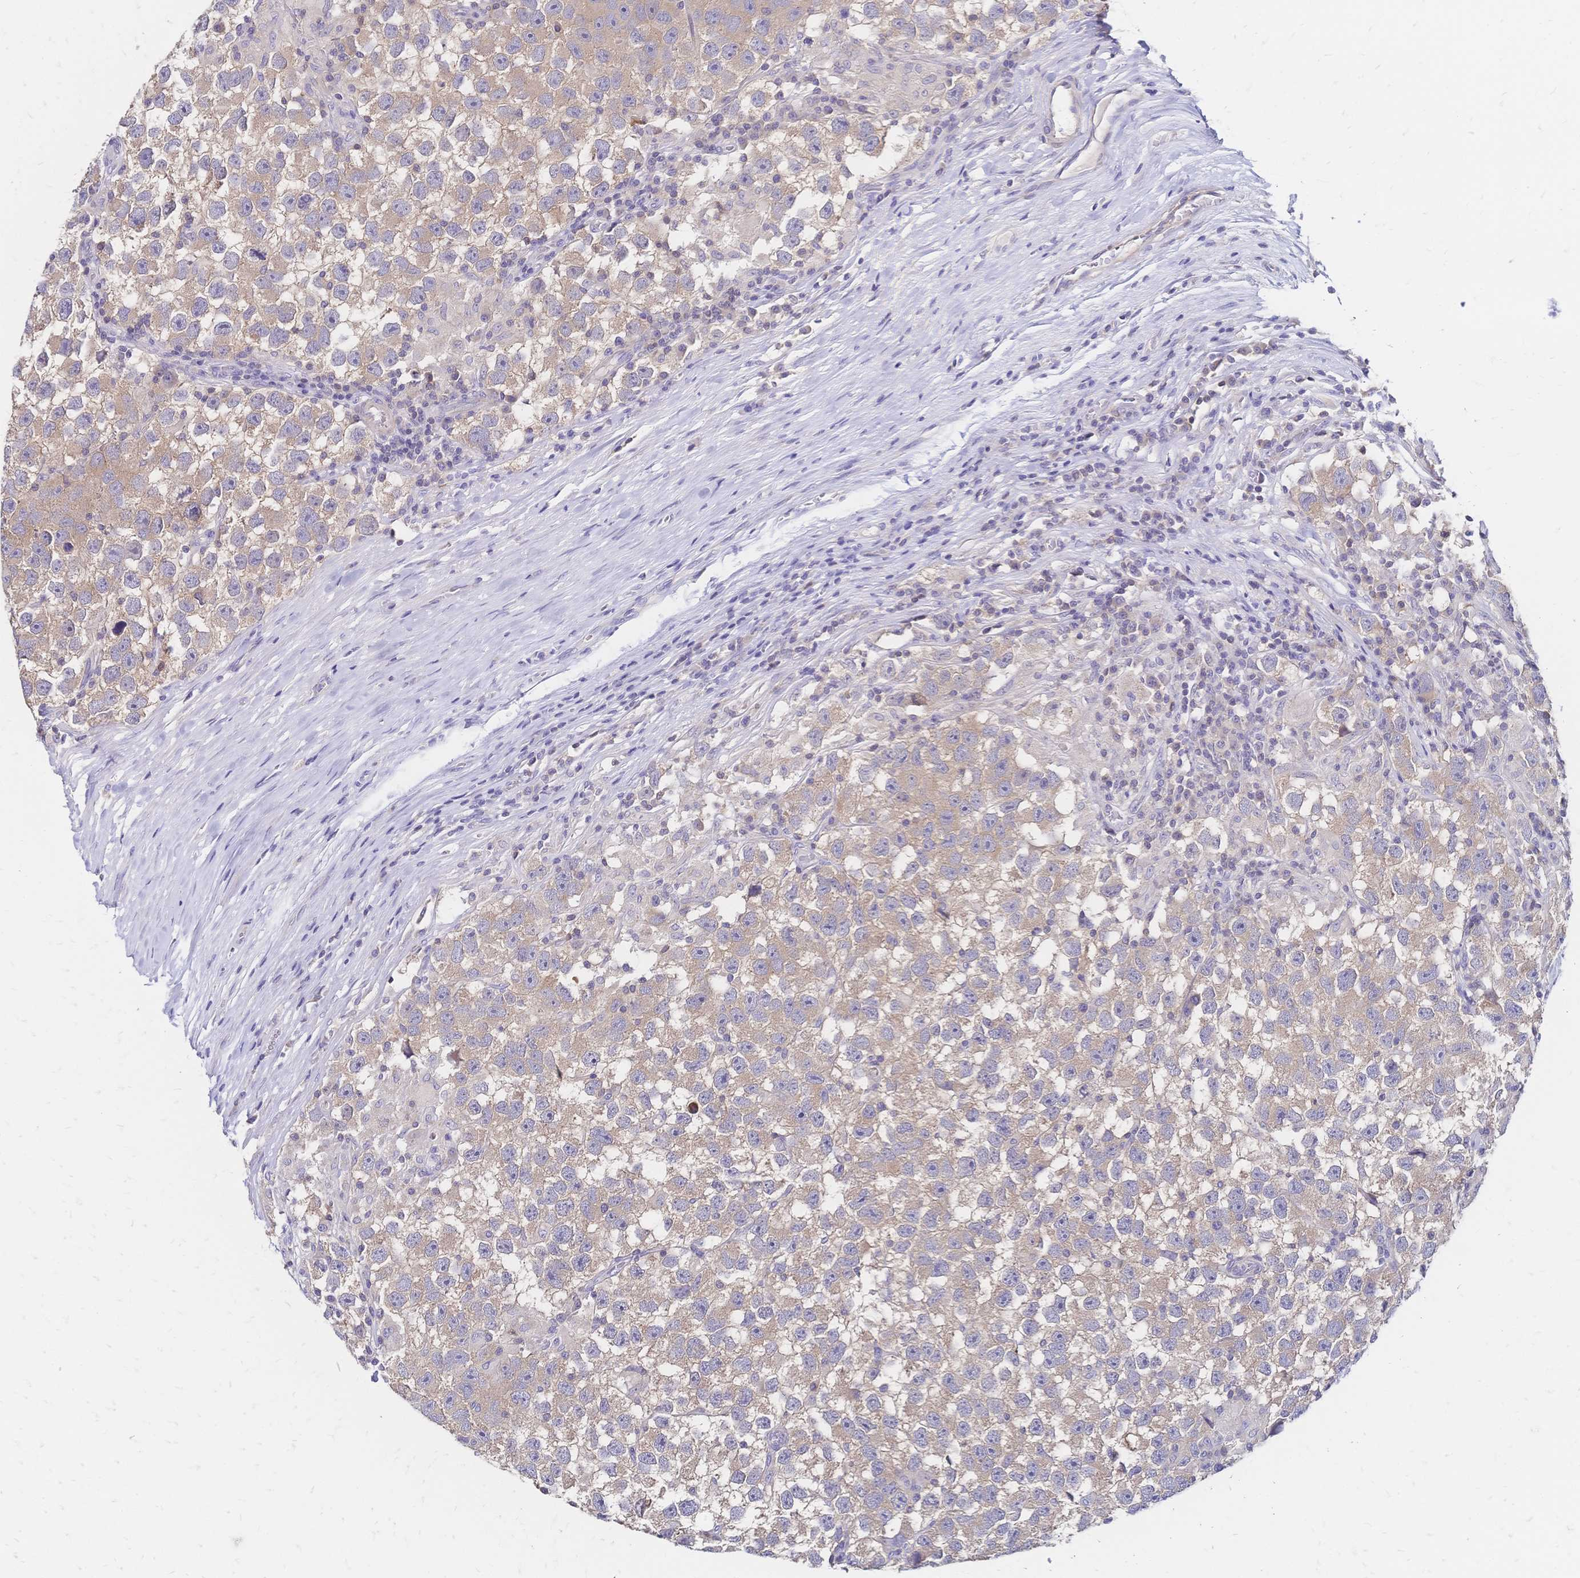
{"staining": {"intensity": "weak", "quantity": ">75%", "location": "cytoplasmic/membranous"}, "tissue": "testis cancer", "cell_type": "Tumor cells", "image_type": "cancer", "snomed": [{"axis": "morphology", "description": "Seminoma, NOS"}, {"axis": "topography", "description": "Testis"}], "caption": "Immunohistochemistry of testis cancer (seminoma) exhibits low levels of weak cytoplasmic/membranous expression in about >75% of tumor cells.", "gene": "DTNB", "patient": {"sex": "male", "age": 26}}